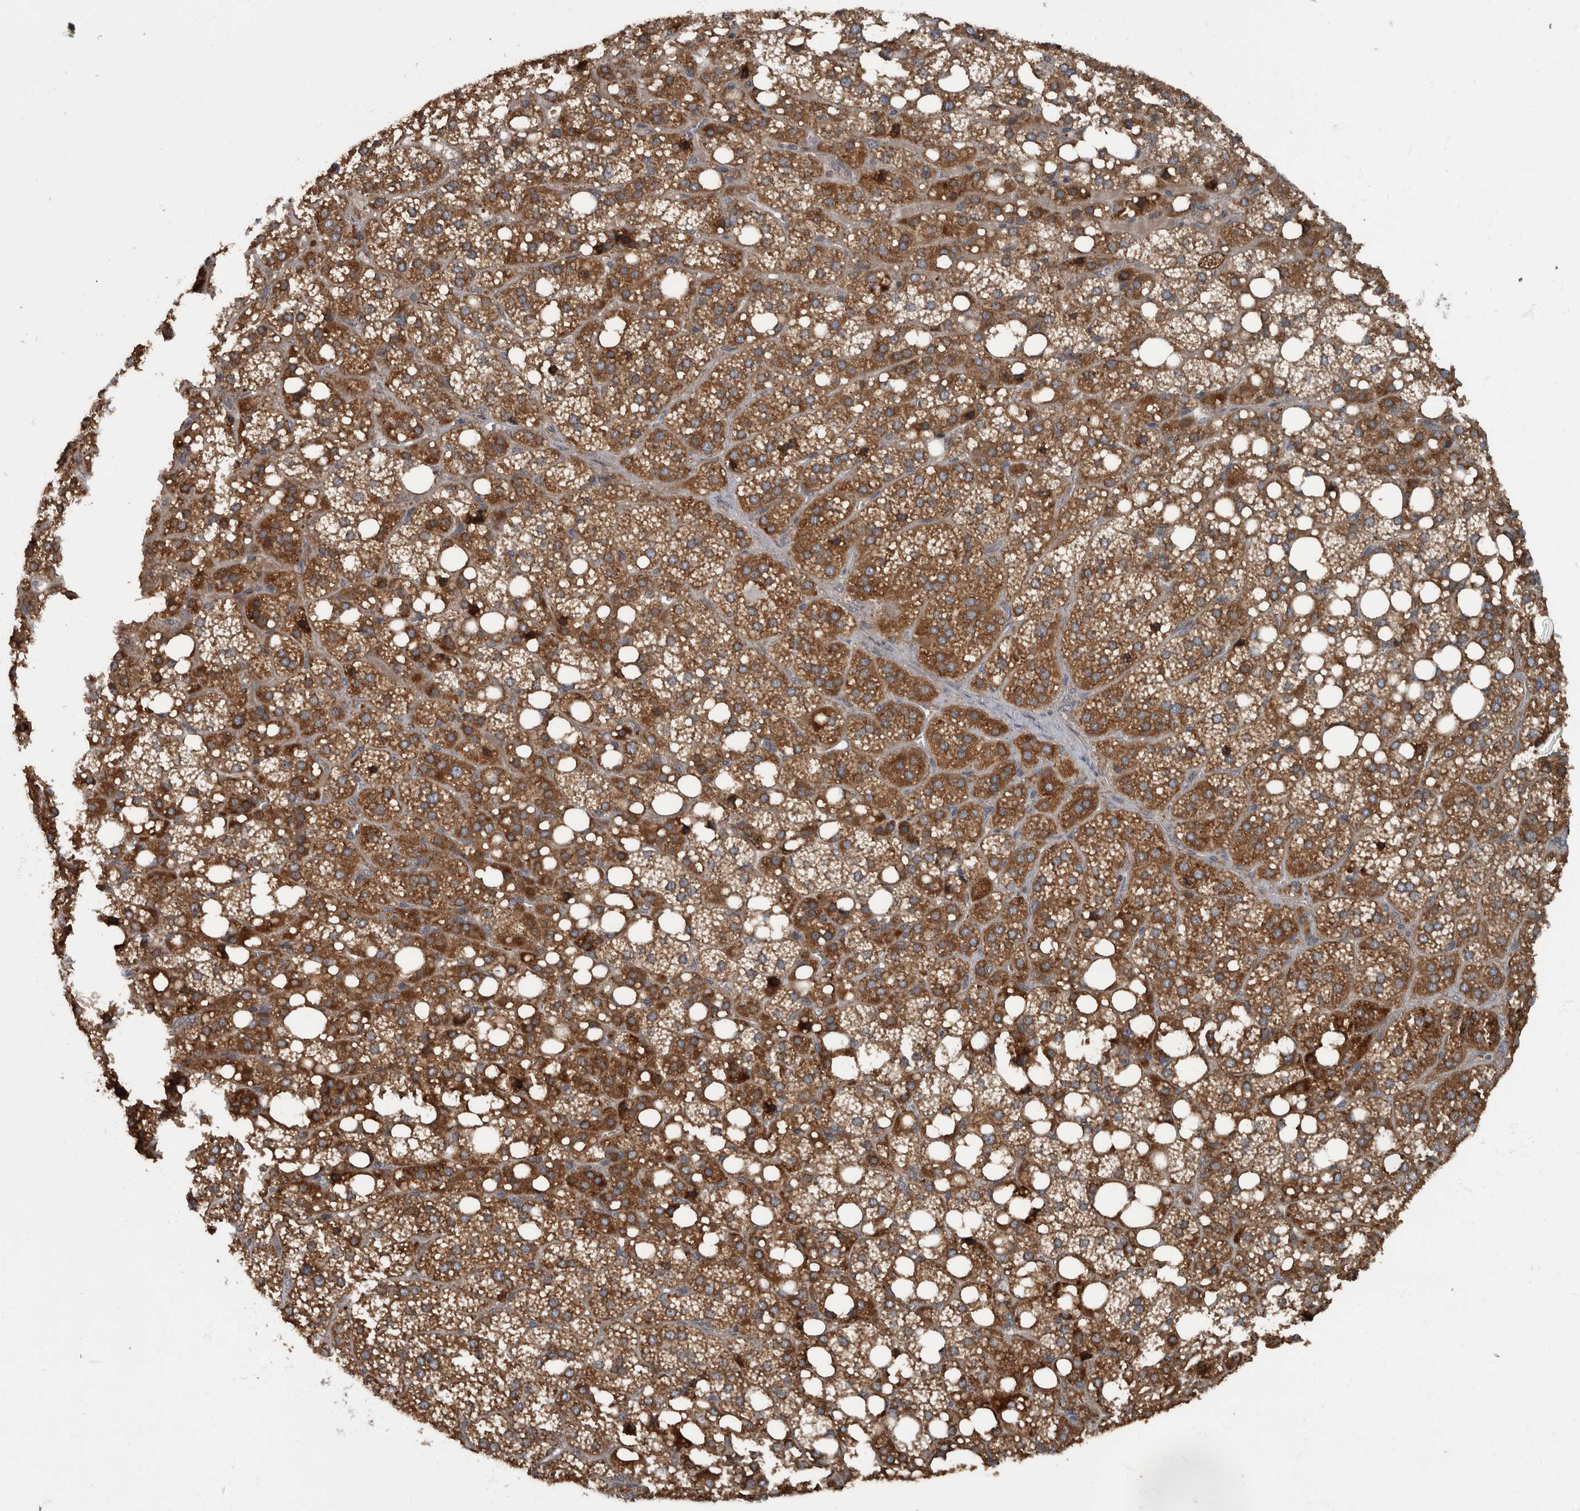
{"staining": {"intensity": "strong", "quantity": "25%-75%", "location": "cytoplasmic/membranous"}, "tissue": "adrenal gland", "cell_type": "Glandular cells", "image_type": "normal", "snomed": [{"axis": "morphology", "description": "Normal tissue, NOS"}, {"axis": "topography", "description": "Adrenal gland"}], "caption": "Adrenal gland stained with a protein marker demonstrates strong staining in glandular cells.", "gene": "RABGGTB", "patient": {"sex": "female", "age": 59}}